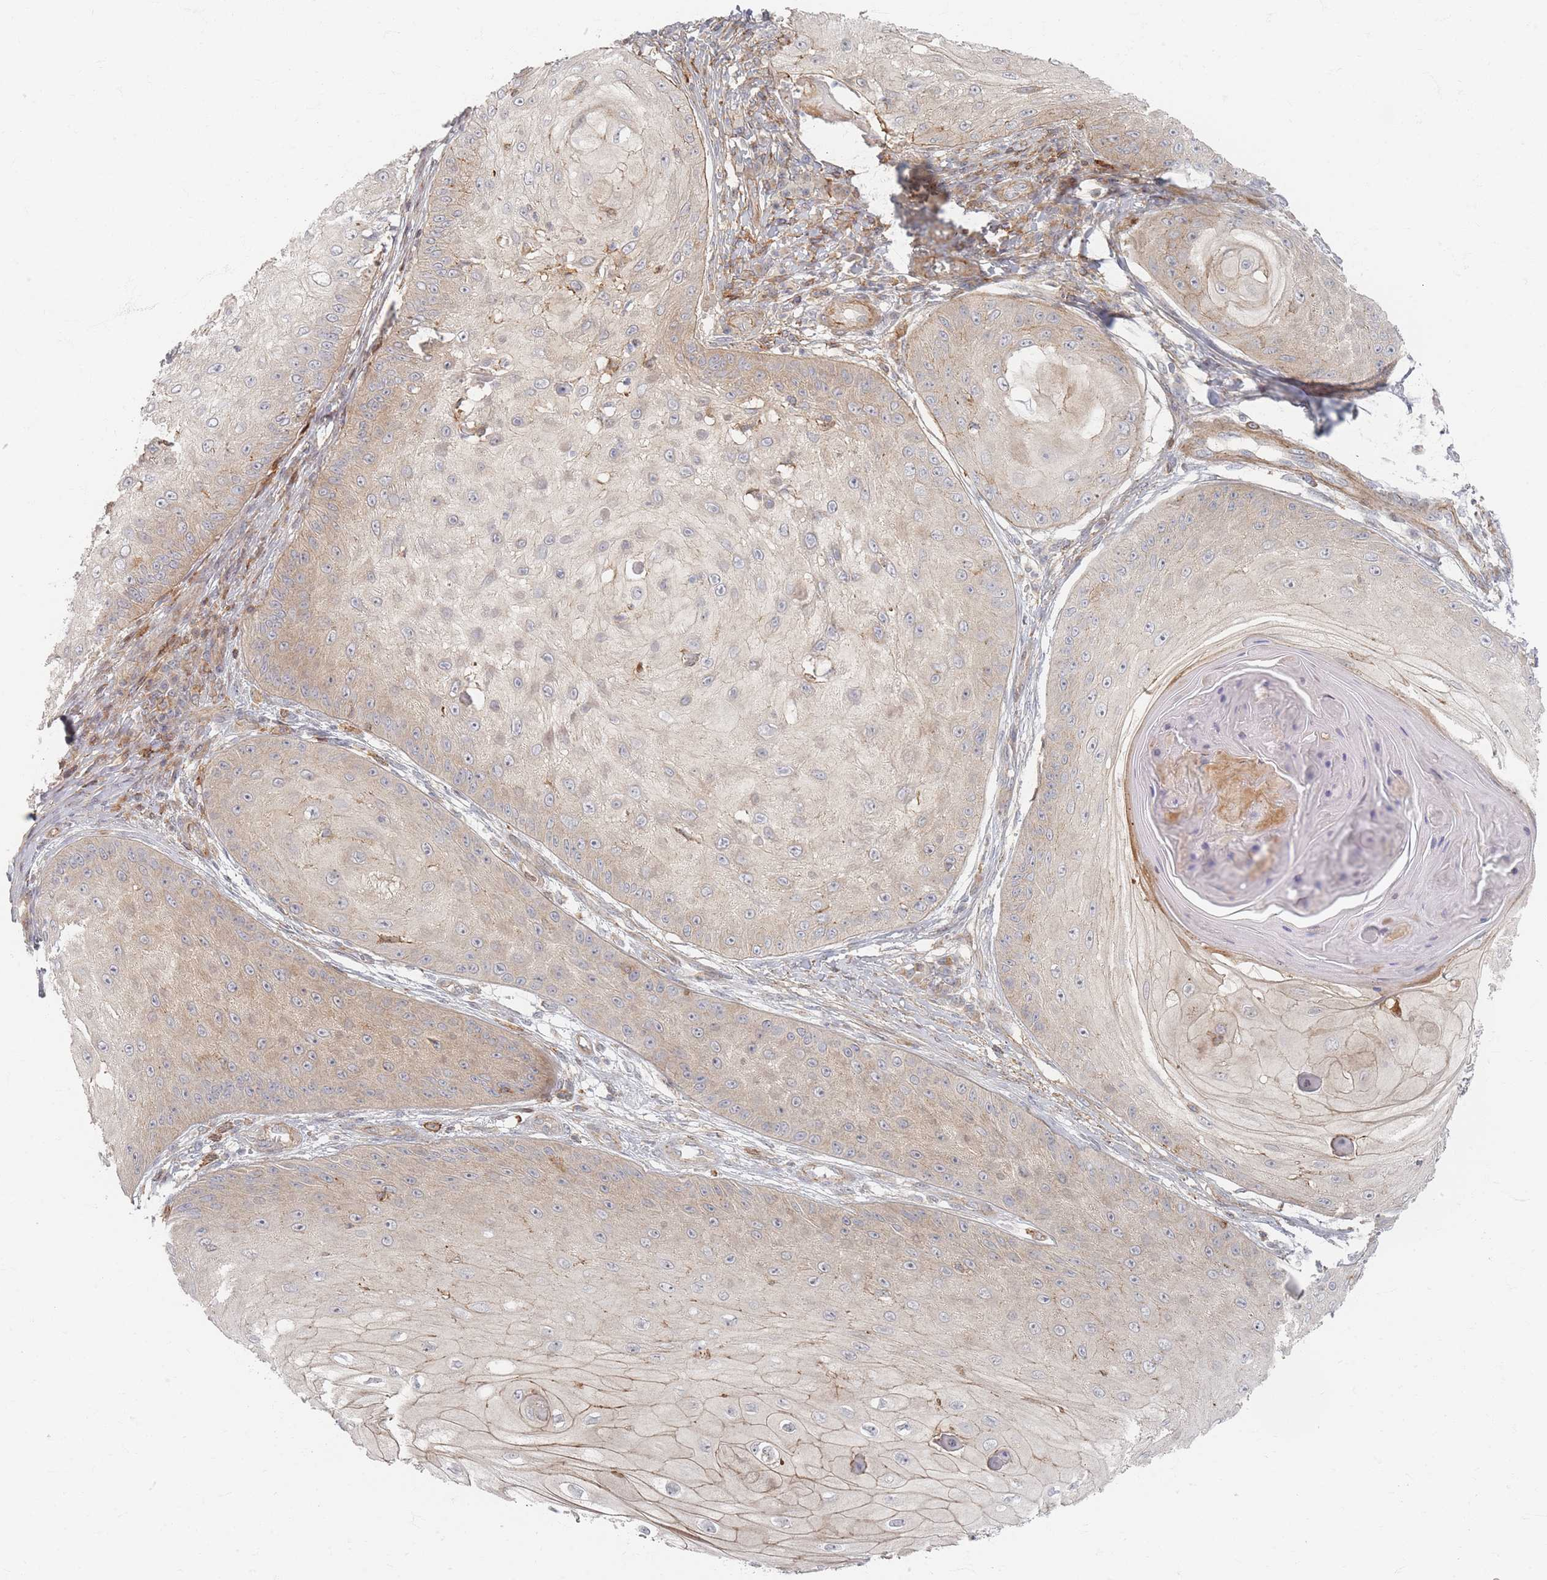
{"staining": {"intensity": "moderate", "quantity": "<25%", "location": "cytoplasmic/membranous"}, "tissue": "skin cancer", "cell_type": "Tumor cells", "image_type": "cancer", "snomed": [{"axis": "morphology", "description": "Squamous cell carcinoma, NOS"}, {"axis": "topography", "description": "Skin"}], "caption": "Immunohistochemical staining of skin squamous cell carcinoma demonstrates low levels of moderate cytoplasmic/membranous protein positivity in approximately <25% of tumor cells.", "gene": "ZNF852", "patient": {"sex": "male", "age": 70}}